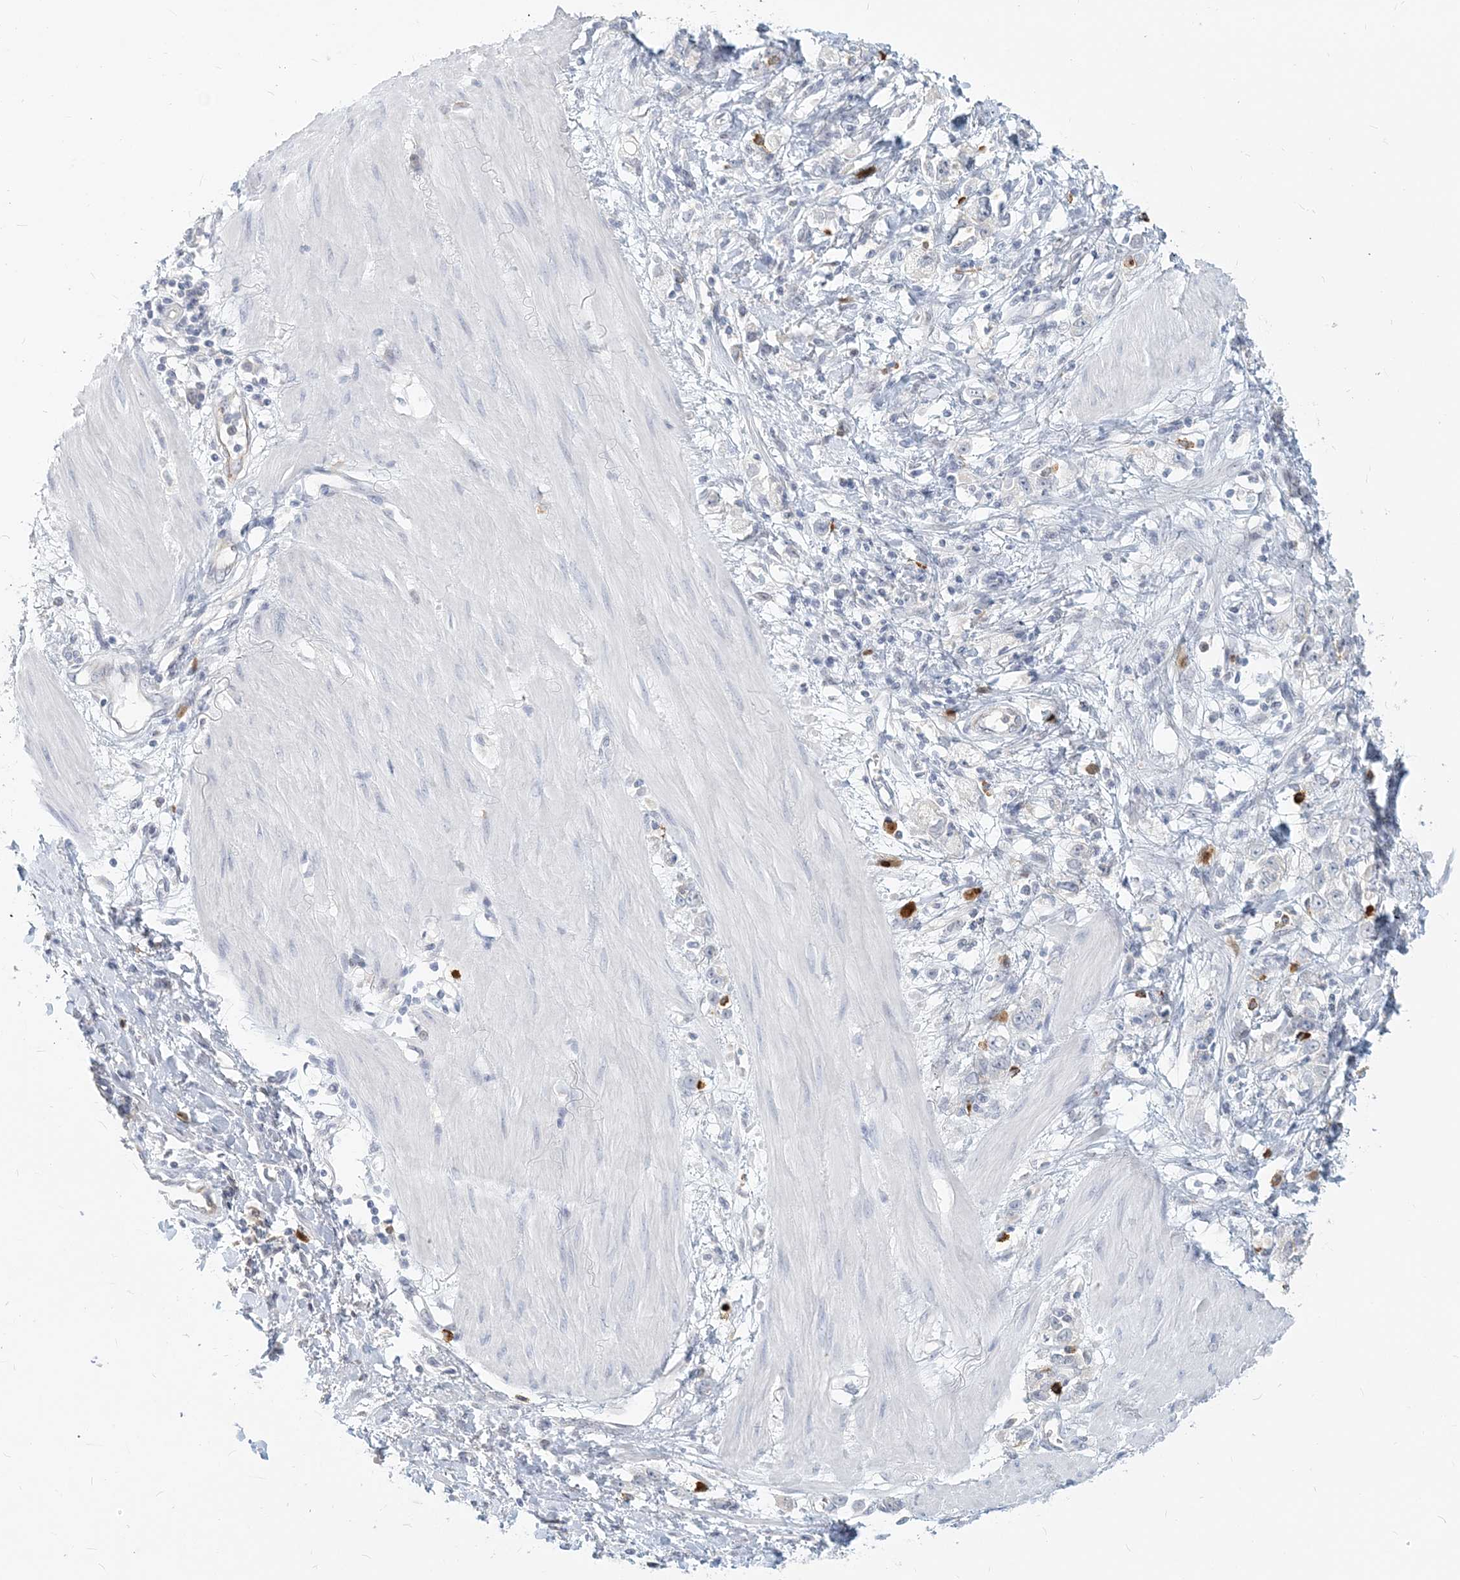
{"staining": {"intensity": "negative", "quantity": "none", "location": "none"}, "tissue": "stomach cancer", "cell_type": "Tumor cells", "image_type": "cancer", "snomed": [{"axis": "morphology", "description": "Adenocarcinoma, NOS"}, {"axis": "topography", "description": "Stomach"}], "caption": "IHC photomicrograph of neoplastic tissue: human stomach cancer (adenocarcinoma) stained with DAB exhibits no significant protein expression in tumor cells. (DAB IHC with hematoxylin counter stain).", "gene": "GMPPA", "patient": {"sex": "female", "age": 76}}